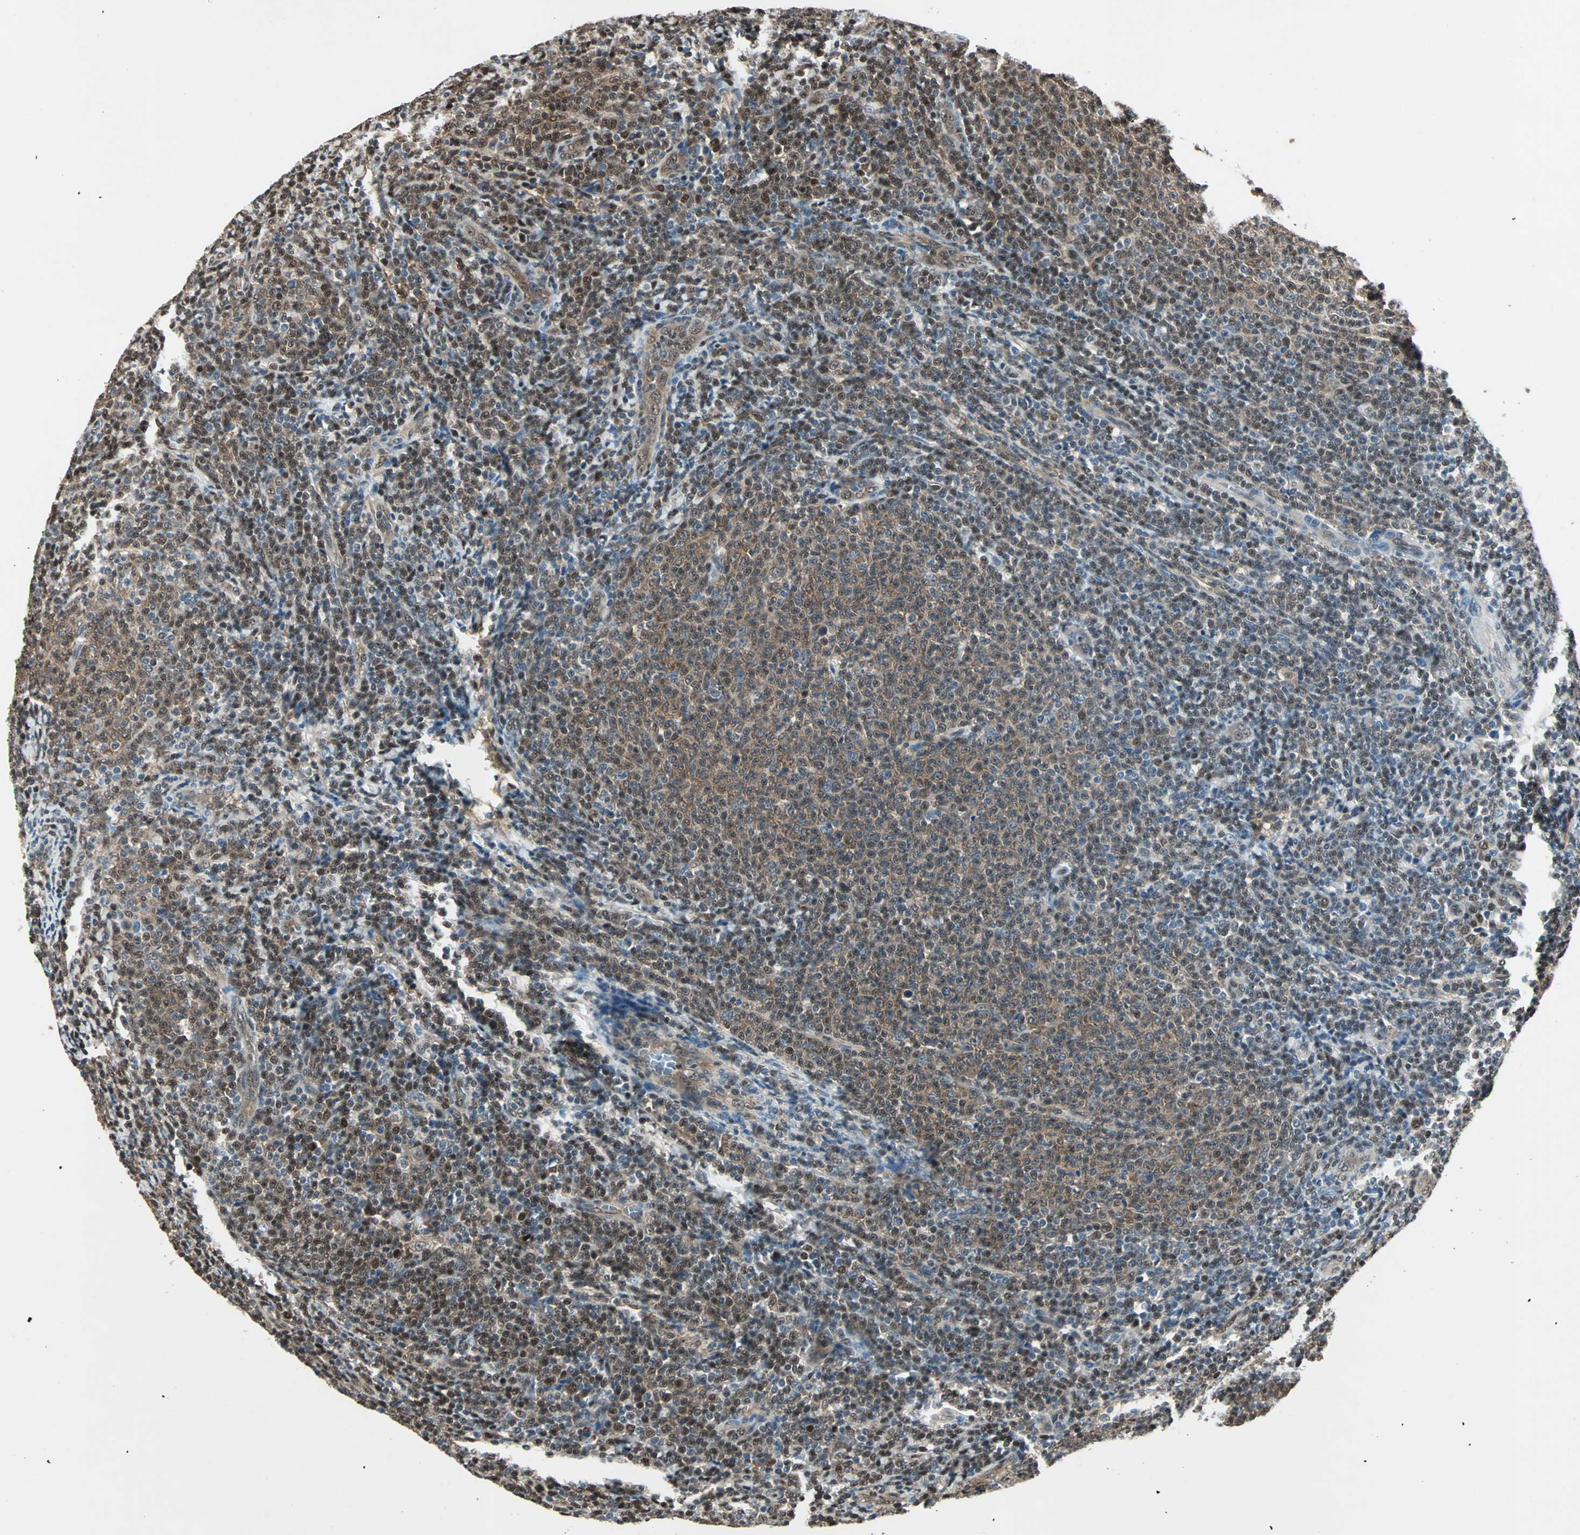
{"staining": {"intensity": "moderate", "quantity": ">75%", "location": "cytoplasmic/membranous,nuclear"}, "tissue": "lymphoma", "cell_type": "Tumor cells", "image_type": "cancer", "snomed": [{"axis": "morphology", "description": "Malignant lymphoma, non-Hodgkin's type, Low grade"}, {"axis": "topography", "description": "Lymph node"}], "caption": "IHC (DAB (3,3'-diaminobenzidine)) staining of lymphoma exhibits moderate cytoplasmic/membranous and nuclear protein staining in about >75% of tumor cells.", "gene": "ACLY", "patient": {"sex": "male", "age": 66}}